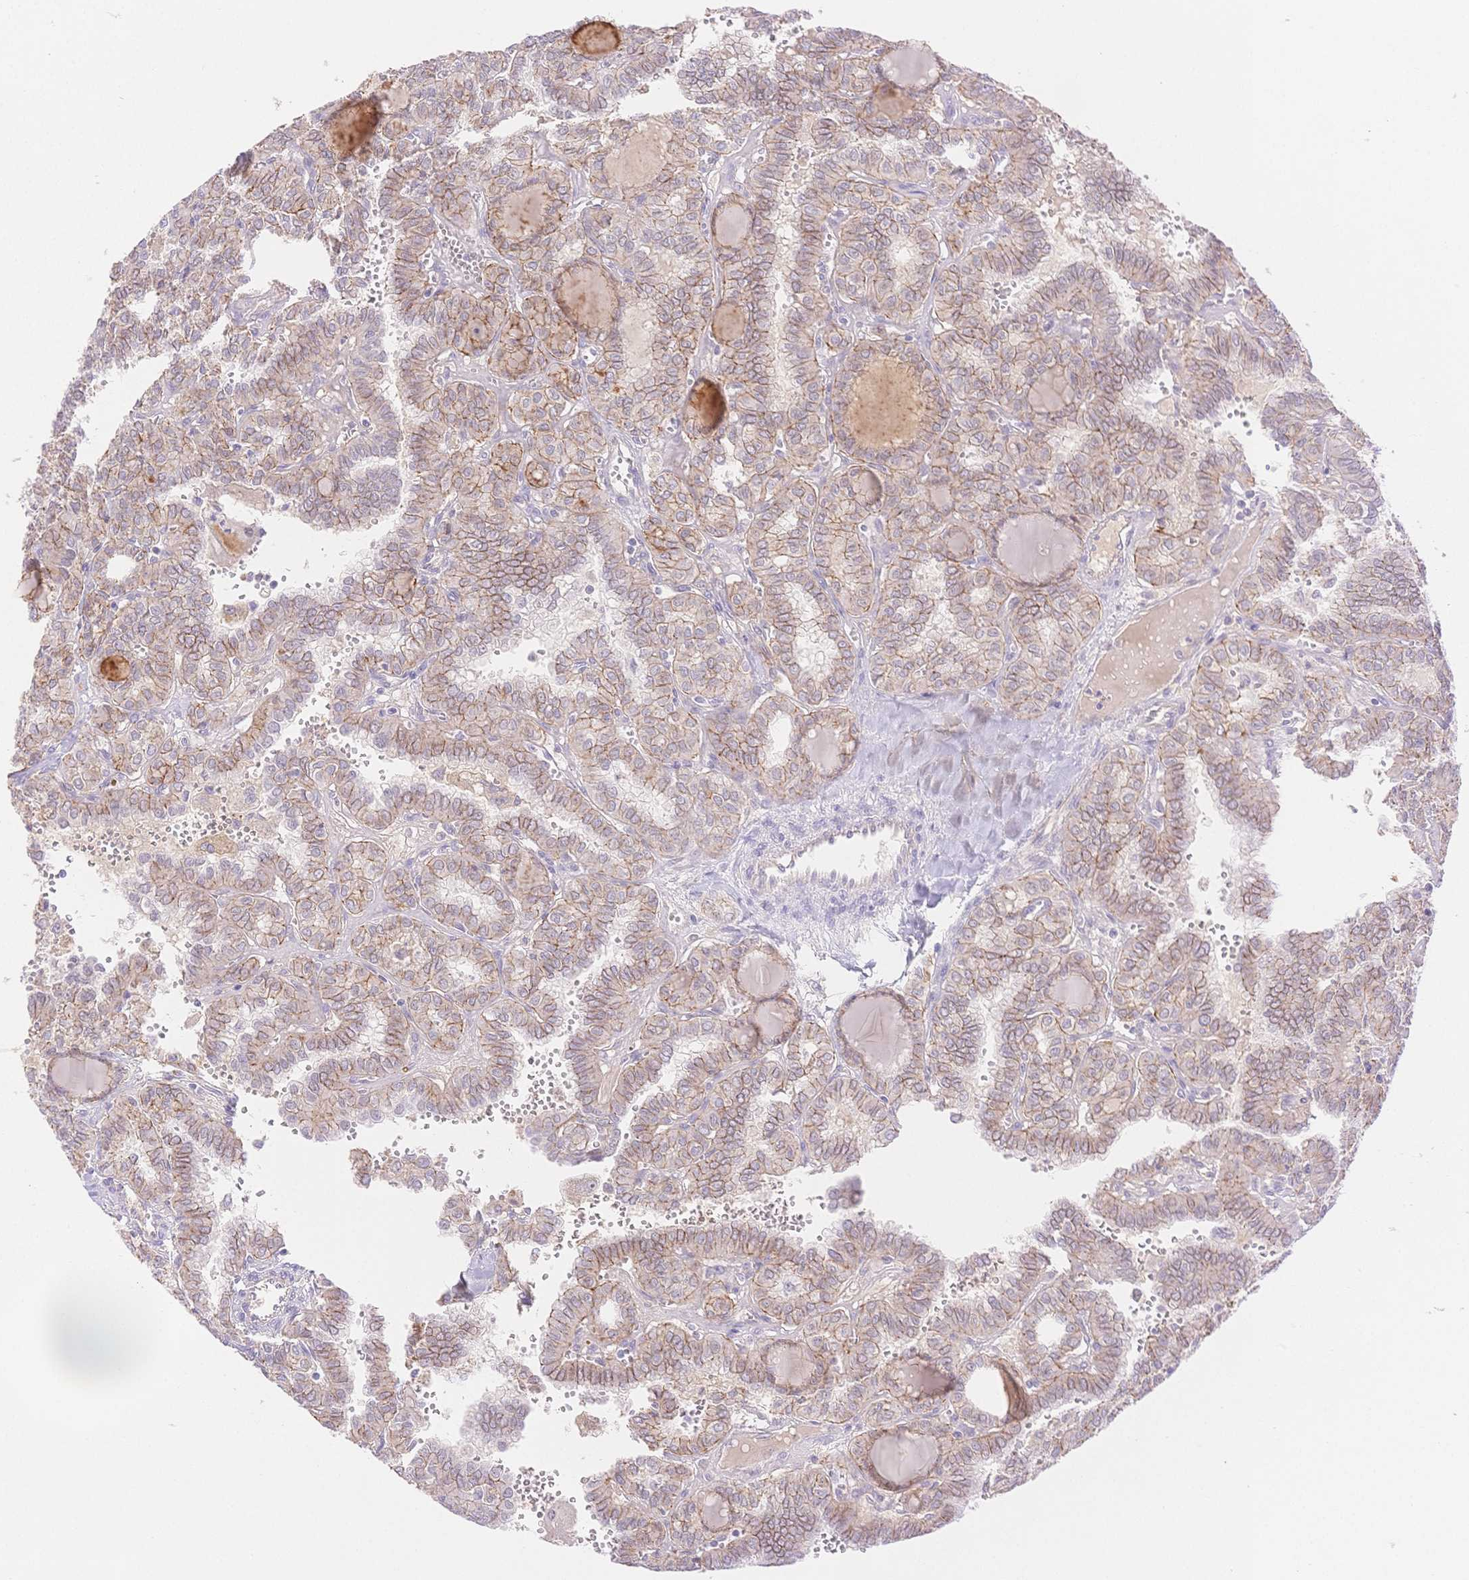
{"staining": {"intensity": "moderate", "quantity": "25%-75%", "location": "cytoplasmic/membranous"}, "tissue": "thyroid cancer", "cell_type": "Tumor cells", "image_type": "cancer", "snomed": [{"axis": "morphology", "description": "Papillary adenocarcinoma, NOS"}, {"axis": "topography", "description": "Thyroid gland"}], "caption": "Protein analysis of thyroid papillary adenocarcinoma tissue displays moderate cytoplasmic/membranous staining in about 25%-75% of tumor cells. The protein of interest is shown in brown color, while the nuclei are stained blue.", "gene": "WDR54", "patient": {"sex": "female", "age": 41}}